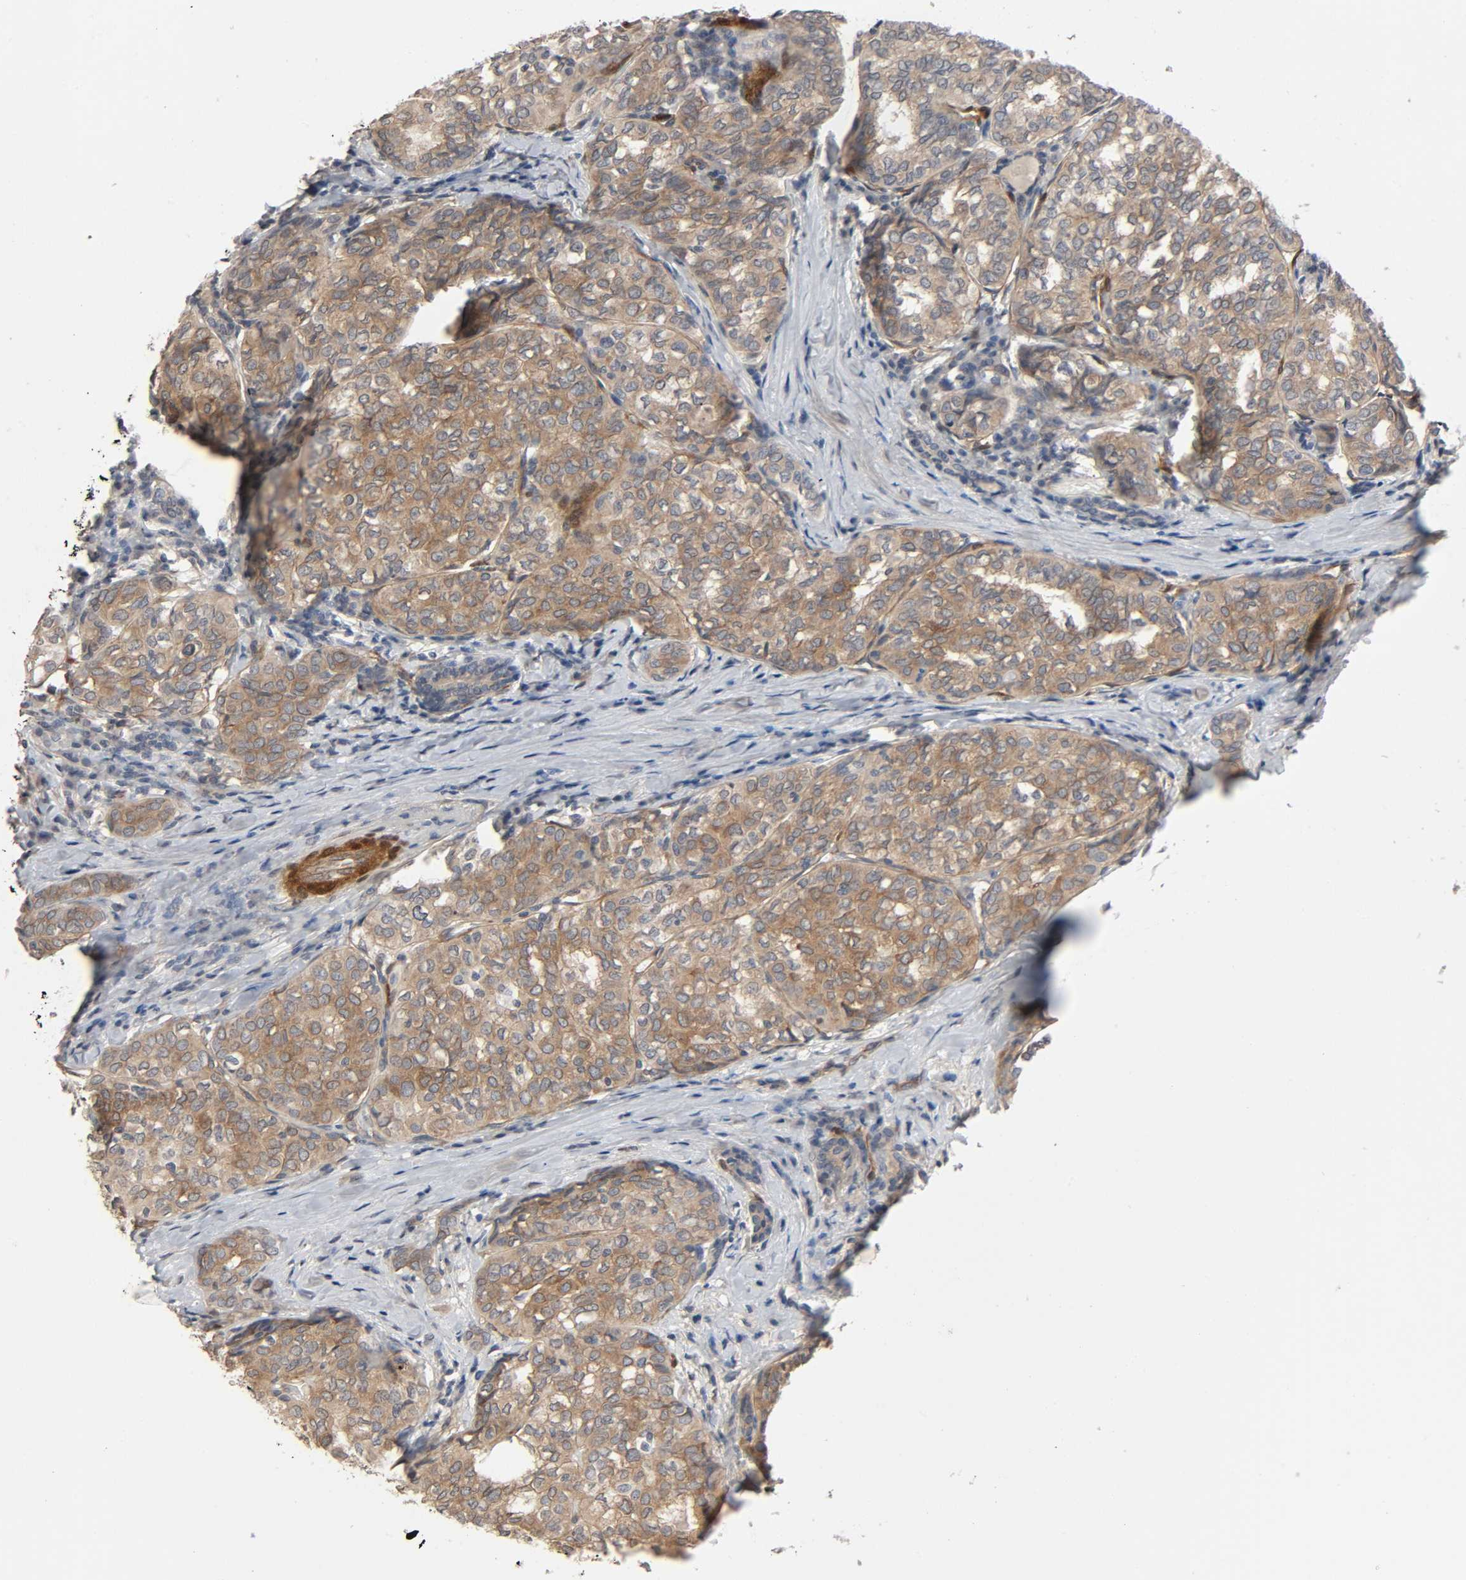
{"staining": {"intensity": "moderate", "quantity": "25%-75%", "location": "cytoplasmic/membranous"}, "tissue": "thyroid cancer", "cell_type": "Tumor cells", "image_type": "cancer", "snomed": [{"axis": "morphology", "description": "Papillary adenocarcinoma, NOS"}, {"axis": "topography", "description": "Thyroid gland"}], "caption": "High-power microscopy captured an IHC histopathology image of papillary adenocarcinoma (thyroid), revealing moderate cytoplasmic/membranous positivity in about 25%-75% of tumor cells.", "gene": "PTK2", "patient": {"sex": "female", "age": 30}}